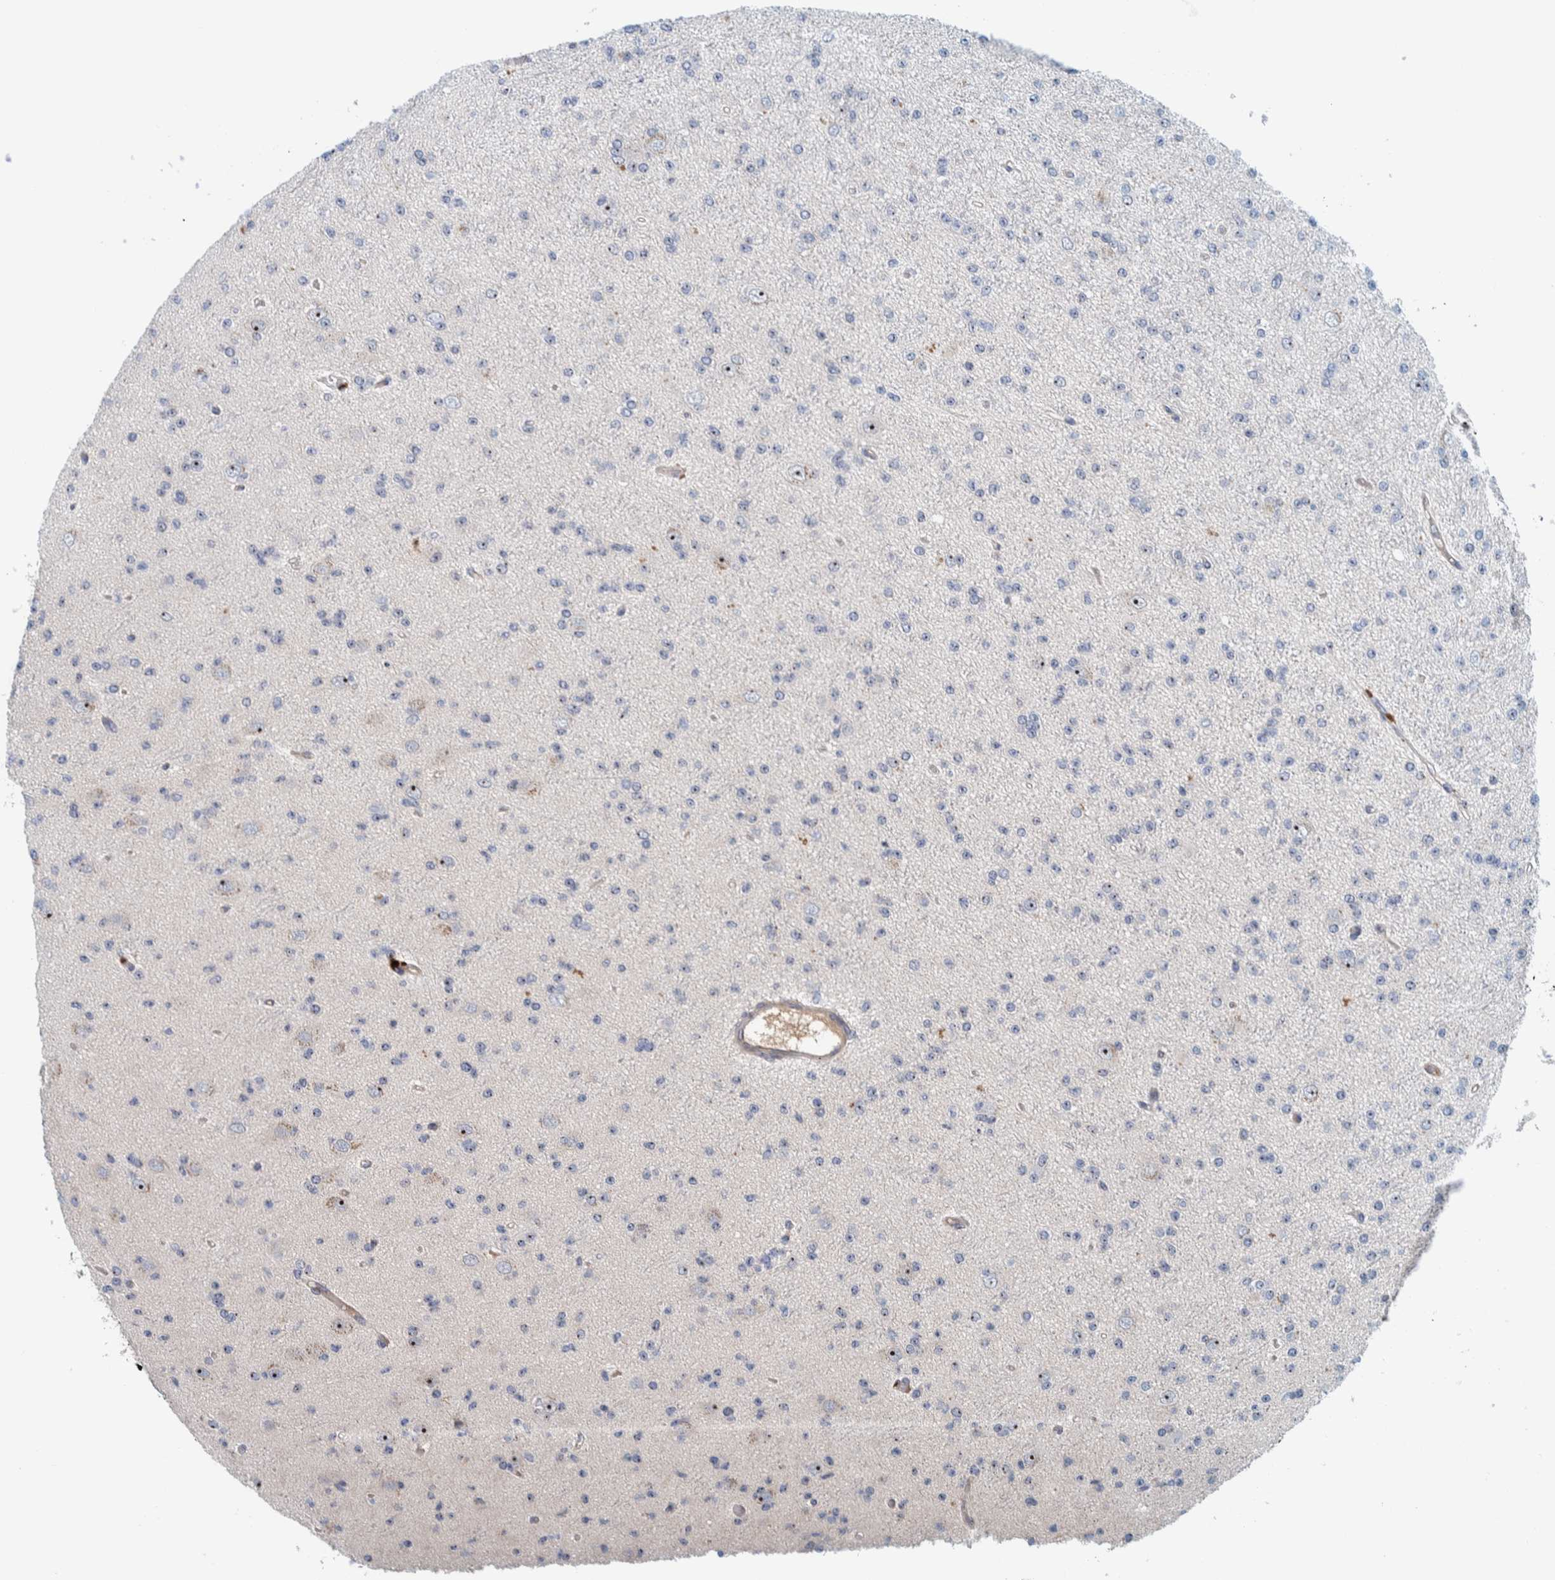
{"staining": {"intensity": "moderate", "quantity": "<25%", "location": "nuclear"}, "tissue": "glioma", "cell_type": "Tumor cells", "image_type": "cancer", "snomed": [{"axis": "morphology", "description": "Glioma, malignant, Low grade"}, {"axis": "topography", "description": "Brain"}], "caption": "Moderate nuclear staining is identified in approximately <25% of tumor cells in glioma. (DAB IHC, brown staining for protein, blue staining for nuclei).", "gene": "NOL11", "patient": {"sex": "female", "age": 22}}